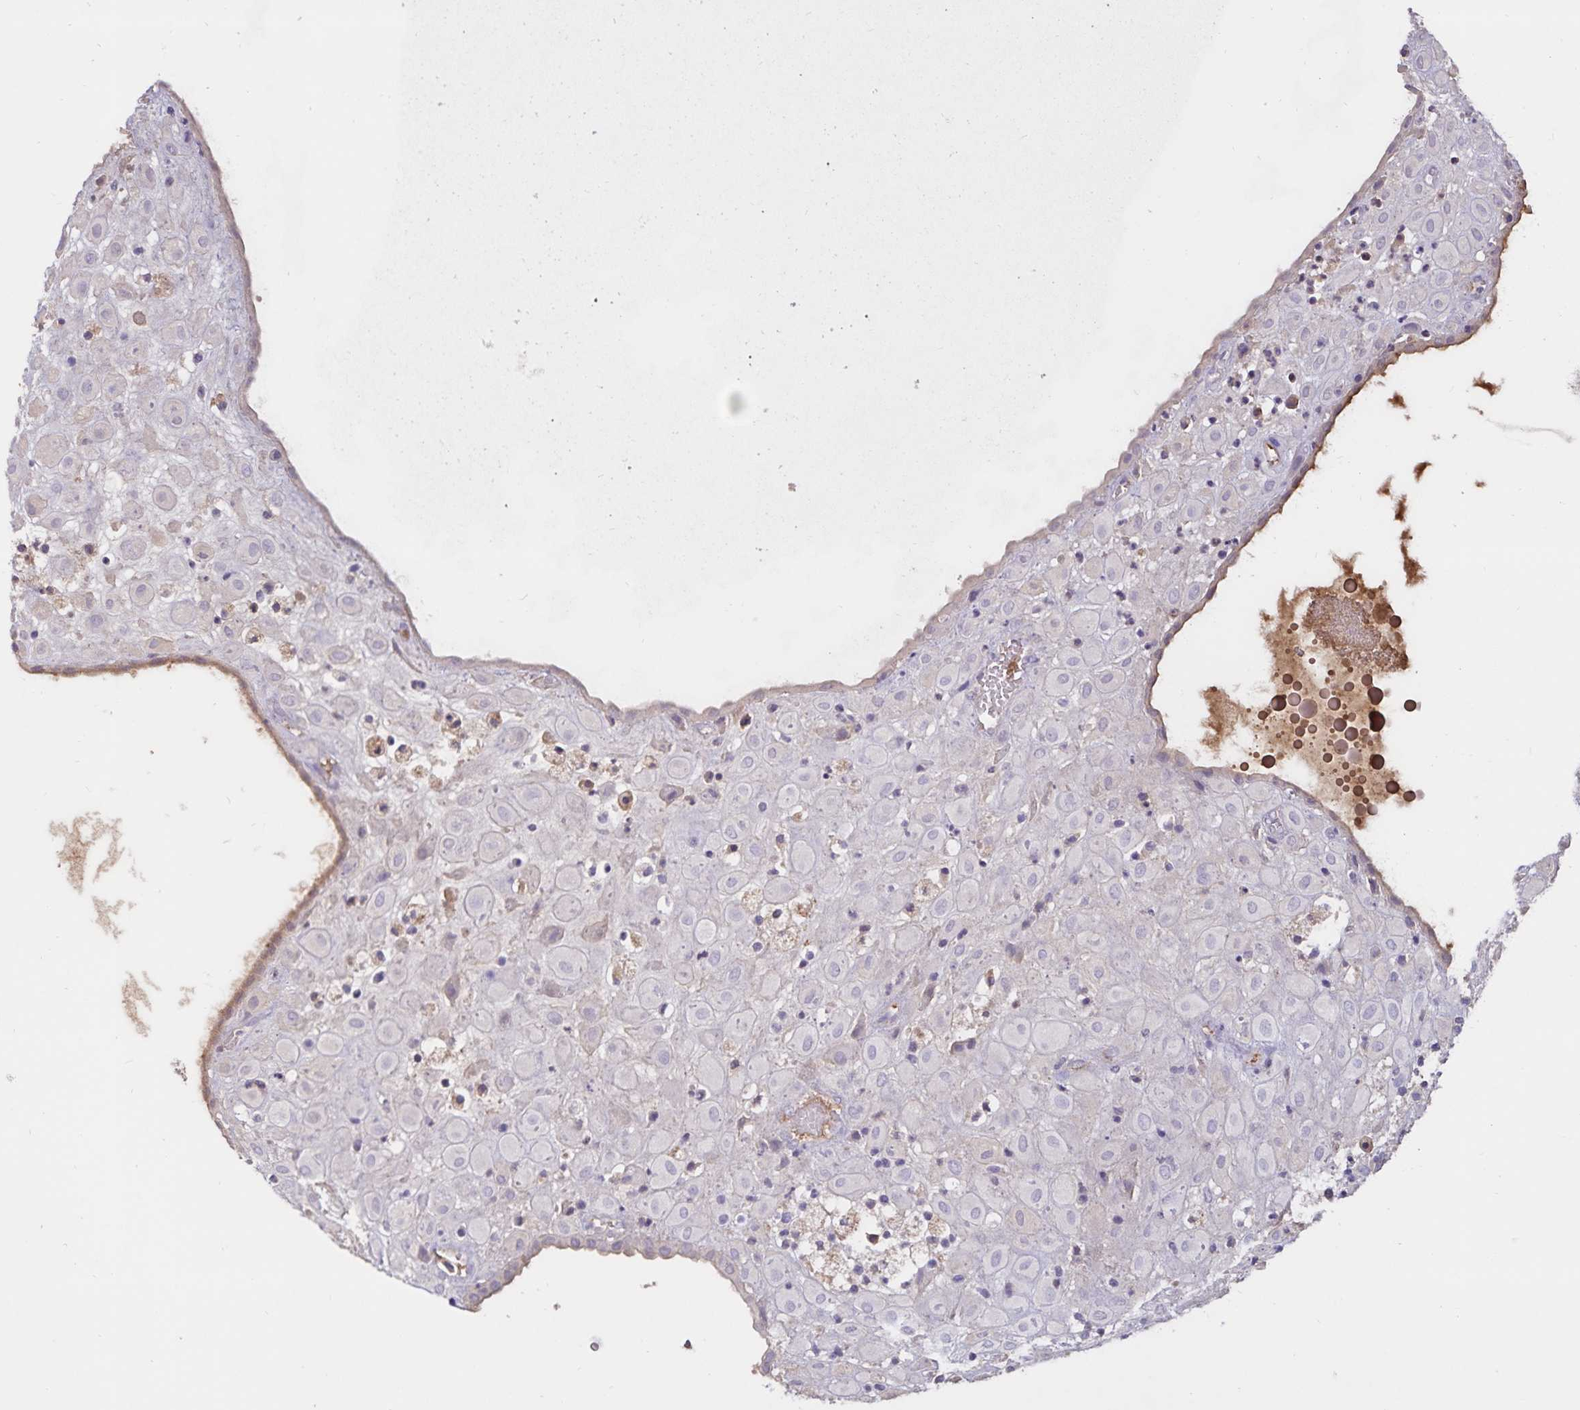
{"staining": {"intensity": "negative", "quantity": "none", "location": "none"}, "tissue": "placenta", "cell_type": "Decidual cells", "image_type": "normal", "snomed": [{"axis": "morphology", "description": "Normal tissue, NOS"}, {"axis": "topography", "description": "Placenta"}], "caption": "Immunohistochemical staining of unremarkable human placenta reveals no significant positivity in decidual cells.", "gene": "FGG", "patient": {"sex": "female", "age": 24}}